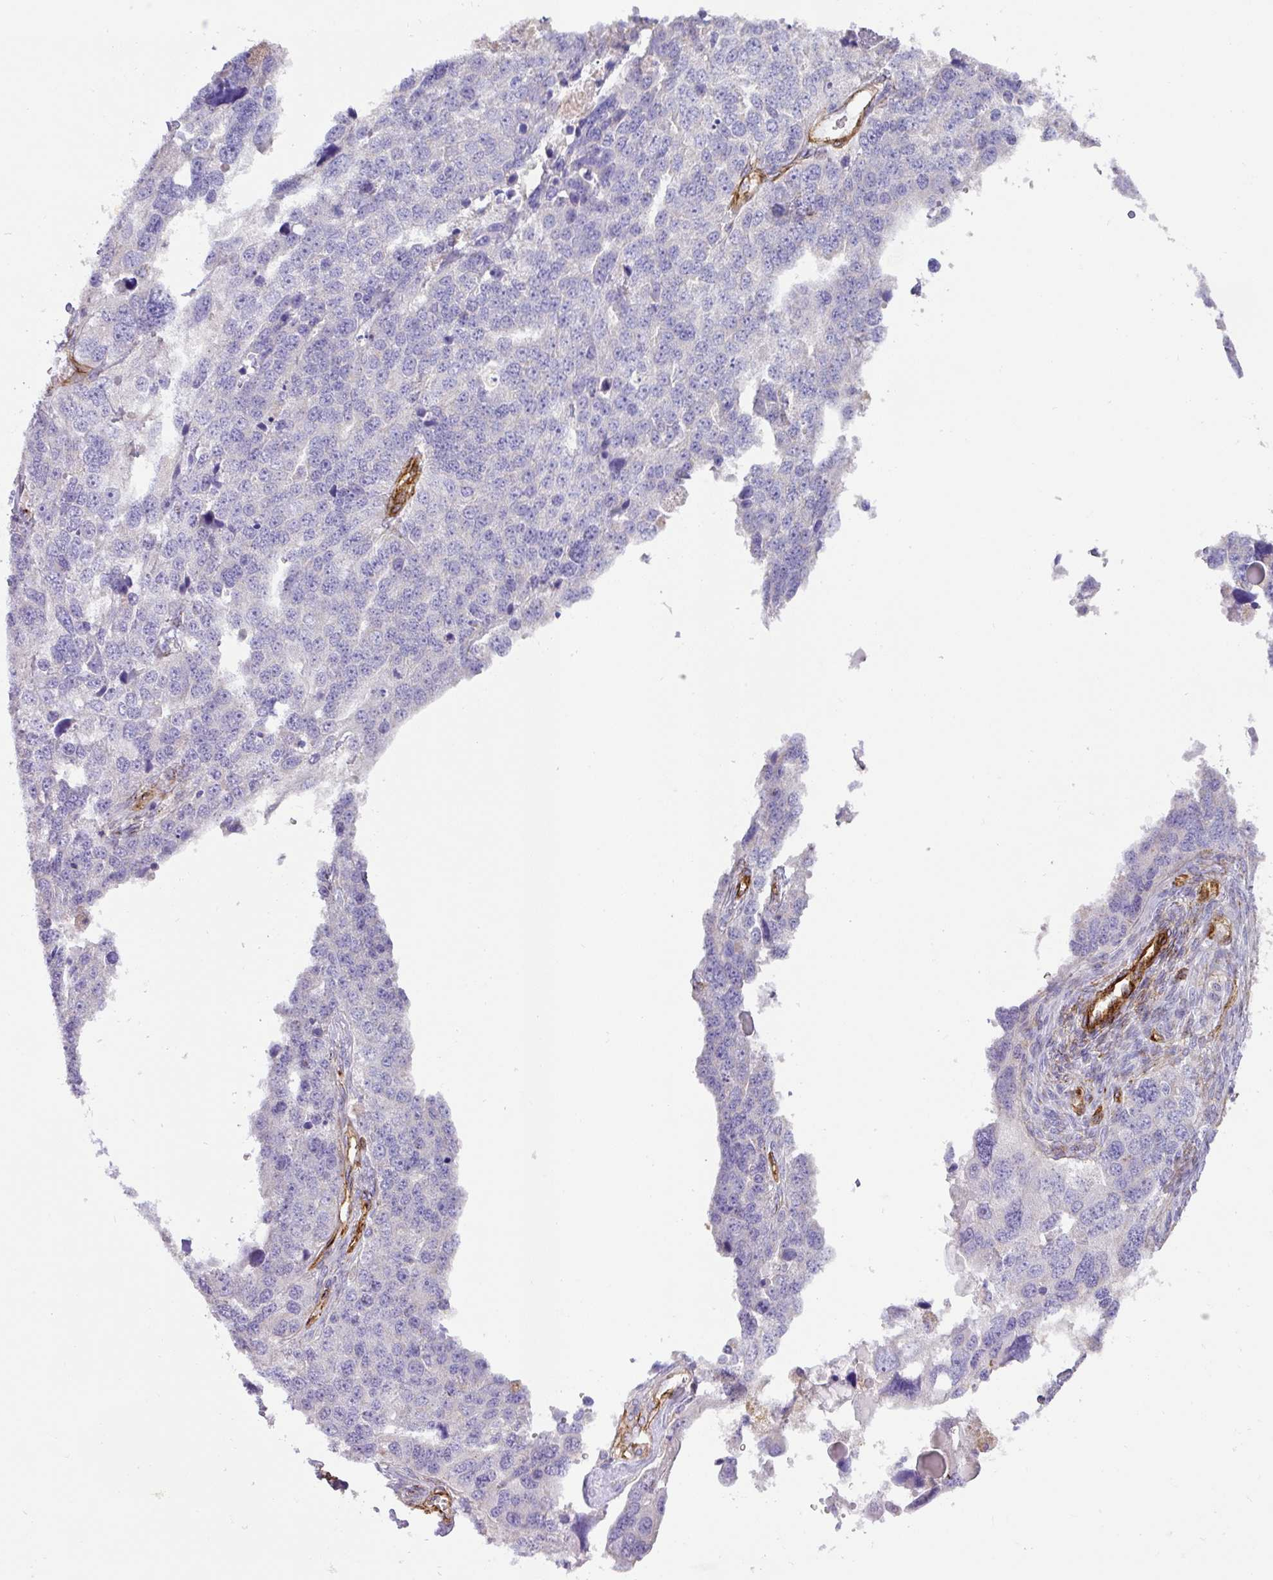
{"staining": {"intensity": "negative", "quantity": "none", "location": "none"}, "tissue": "ovarian cancer", "cell_type": "Tumor cells", "image_type": "cancer", "snomed": [{"axis": "morphology", "description": "Cystadenocarcinoma, serous, NOS"}, {"axis": "topography", "description": "Ovary"}], "caption": "A histopathology image of human ovarian cancer (serous cystadenocarcinoma) is negative for staining in tumor cells. (Immunohistochemistry (ihc), brightfield microscopy, high magnification).", "gene": "SLC25A17", "patient": {"sex": "female", "age": 76}}